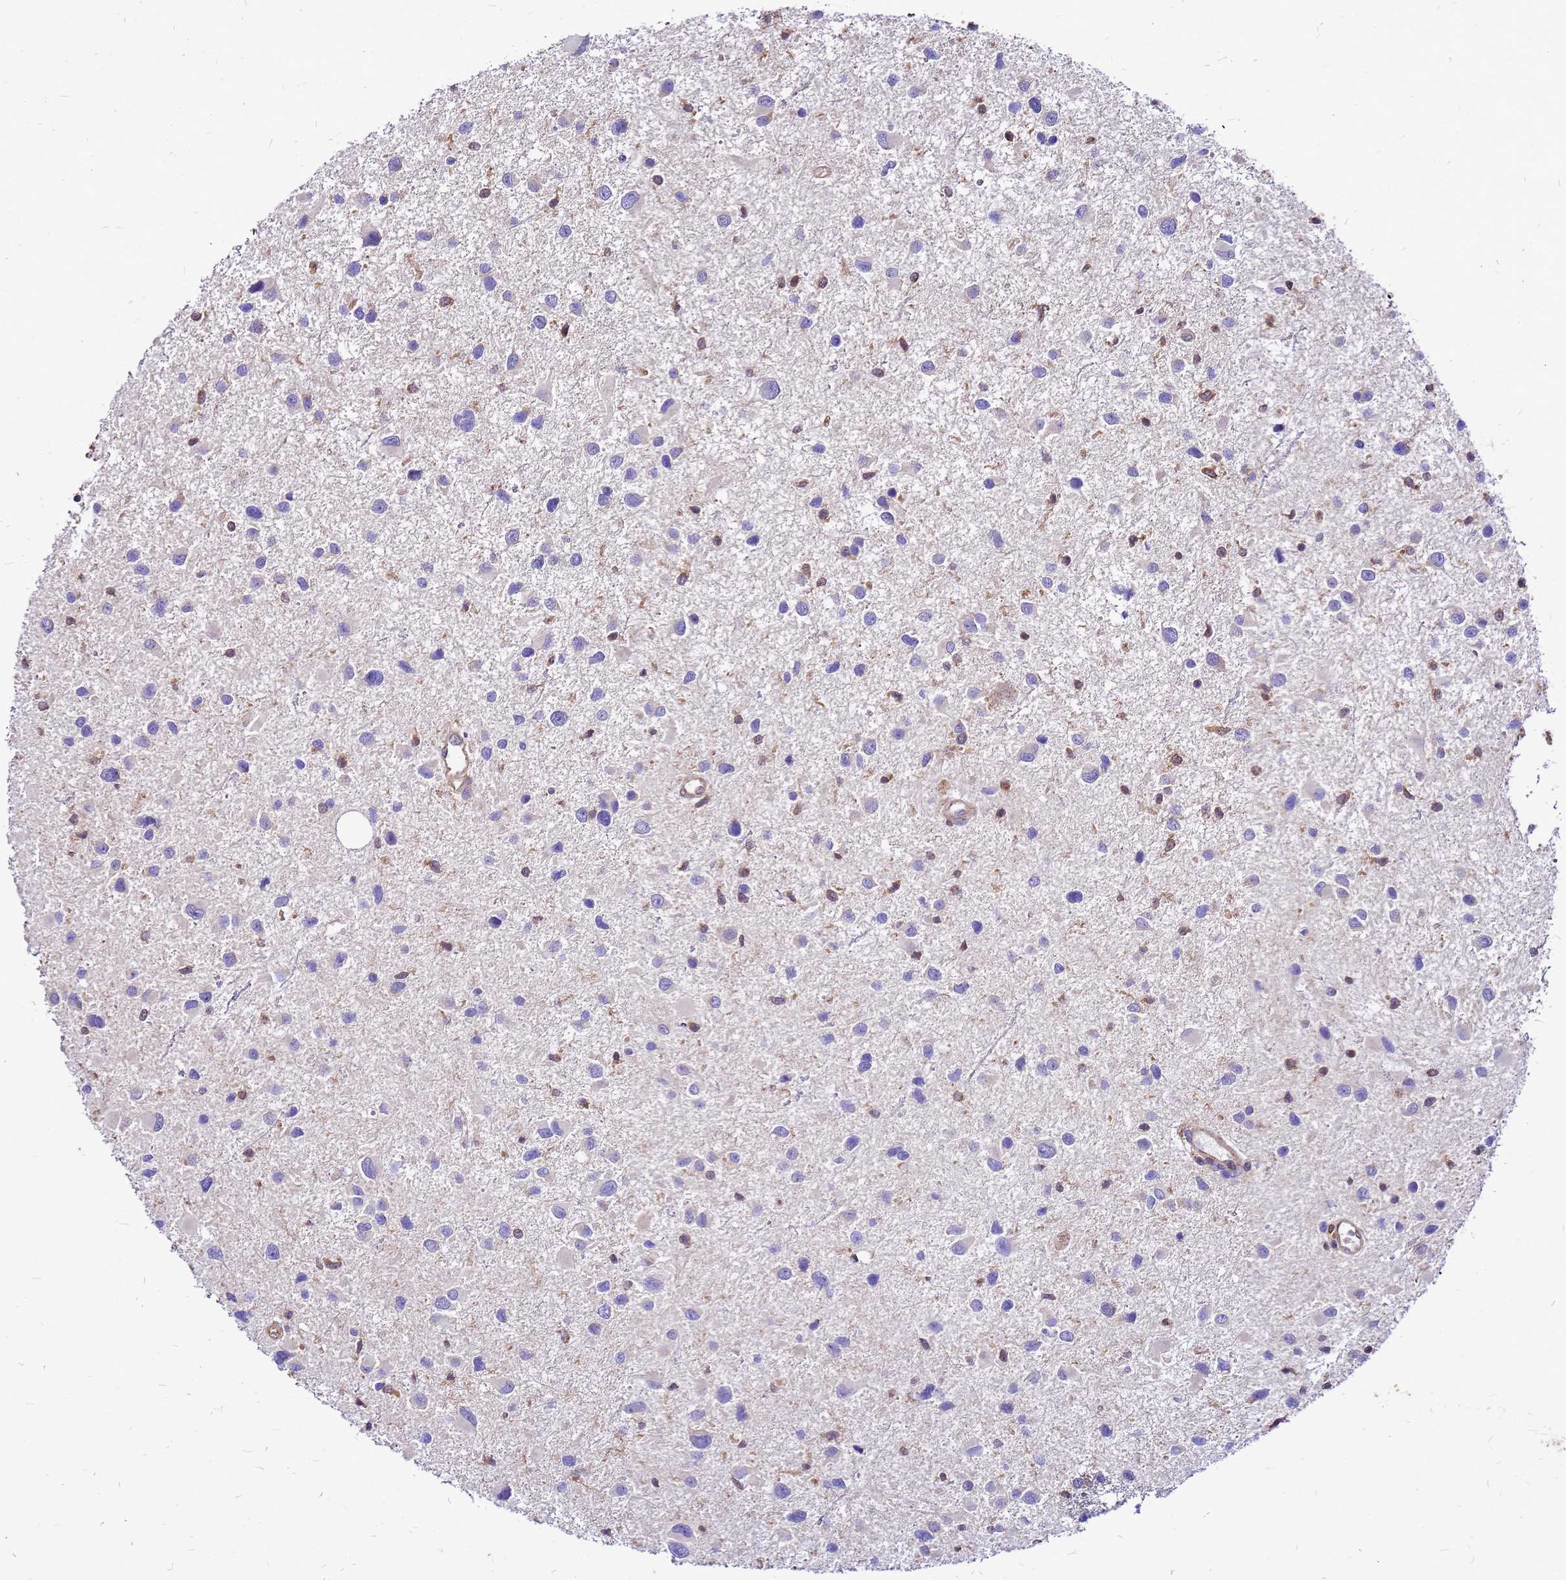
{"staining": {"intensity": "negative", "quantity": "none", "location": "none"}, "tissue": "glioma", "cell_type": "Tumor cells", "image_type": "cancer", "snomed": [{"axis": "morphology", "description": "Glioma, malignant, Low grade"}, {"axis": "topography", "description": "Brain"}], "caption": "The immunohistochemistry photomicrograph has no significant staining in tumor cells of glioma tissue.", "gene": "DUSP23", "patient": {"sex": "female", "age": 32}}